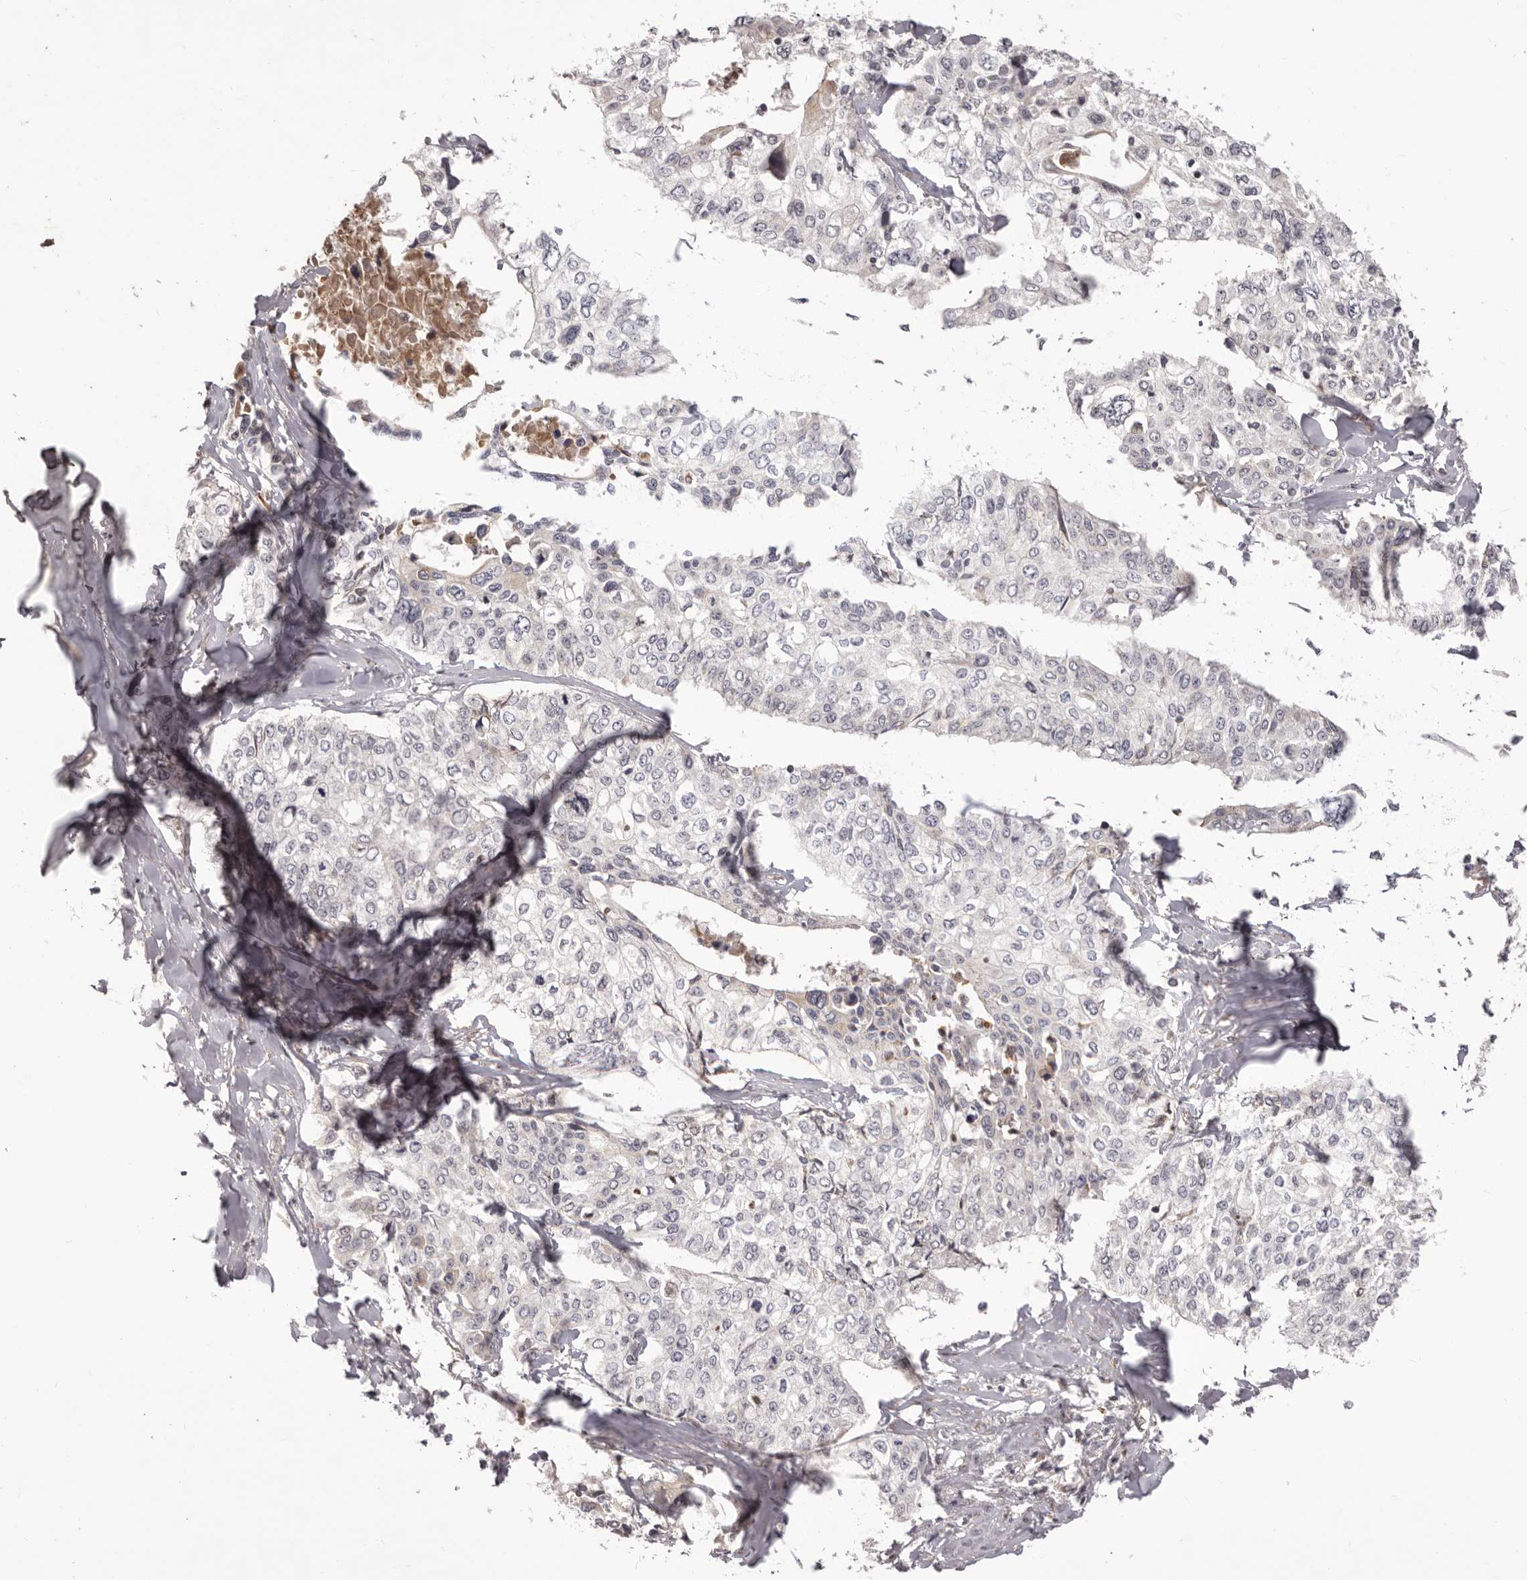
{"staining": {"intensity": "negative", "quantity": "none", "location": "none"}, "tissue": "cervical cancer", "cell_type": "Tumor cells", "image_type": "cancer", "snomed": [{"axis": "morphology", "description": "Squamous cell carcinoma, NOS"}, {"axis": "topography", "description": "Cervix"}], "caption": "The image demonstrates no significant staining in tumor cells of cervical cancer (squamous cell carcinoma). (DAB (3,3'-diaminobenzidine) immunohistochemistry visualized using brightfield microscopy, high magnification).", "gene": "OTUD3", "patient": {"sex": "female", "age": 31}}